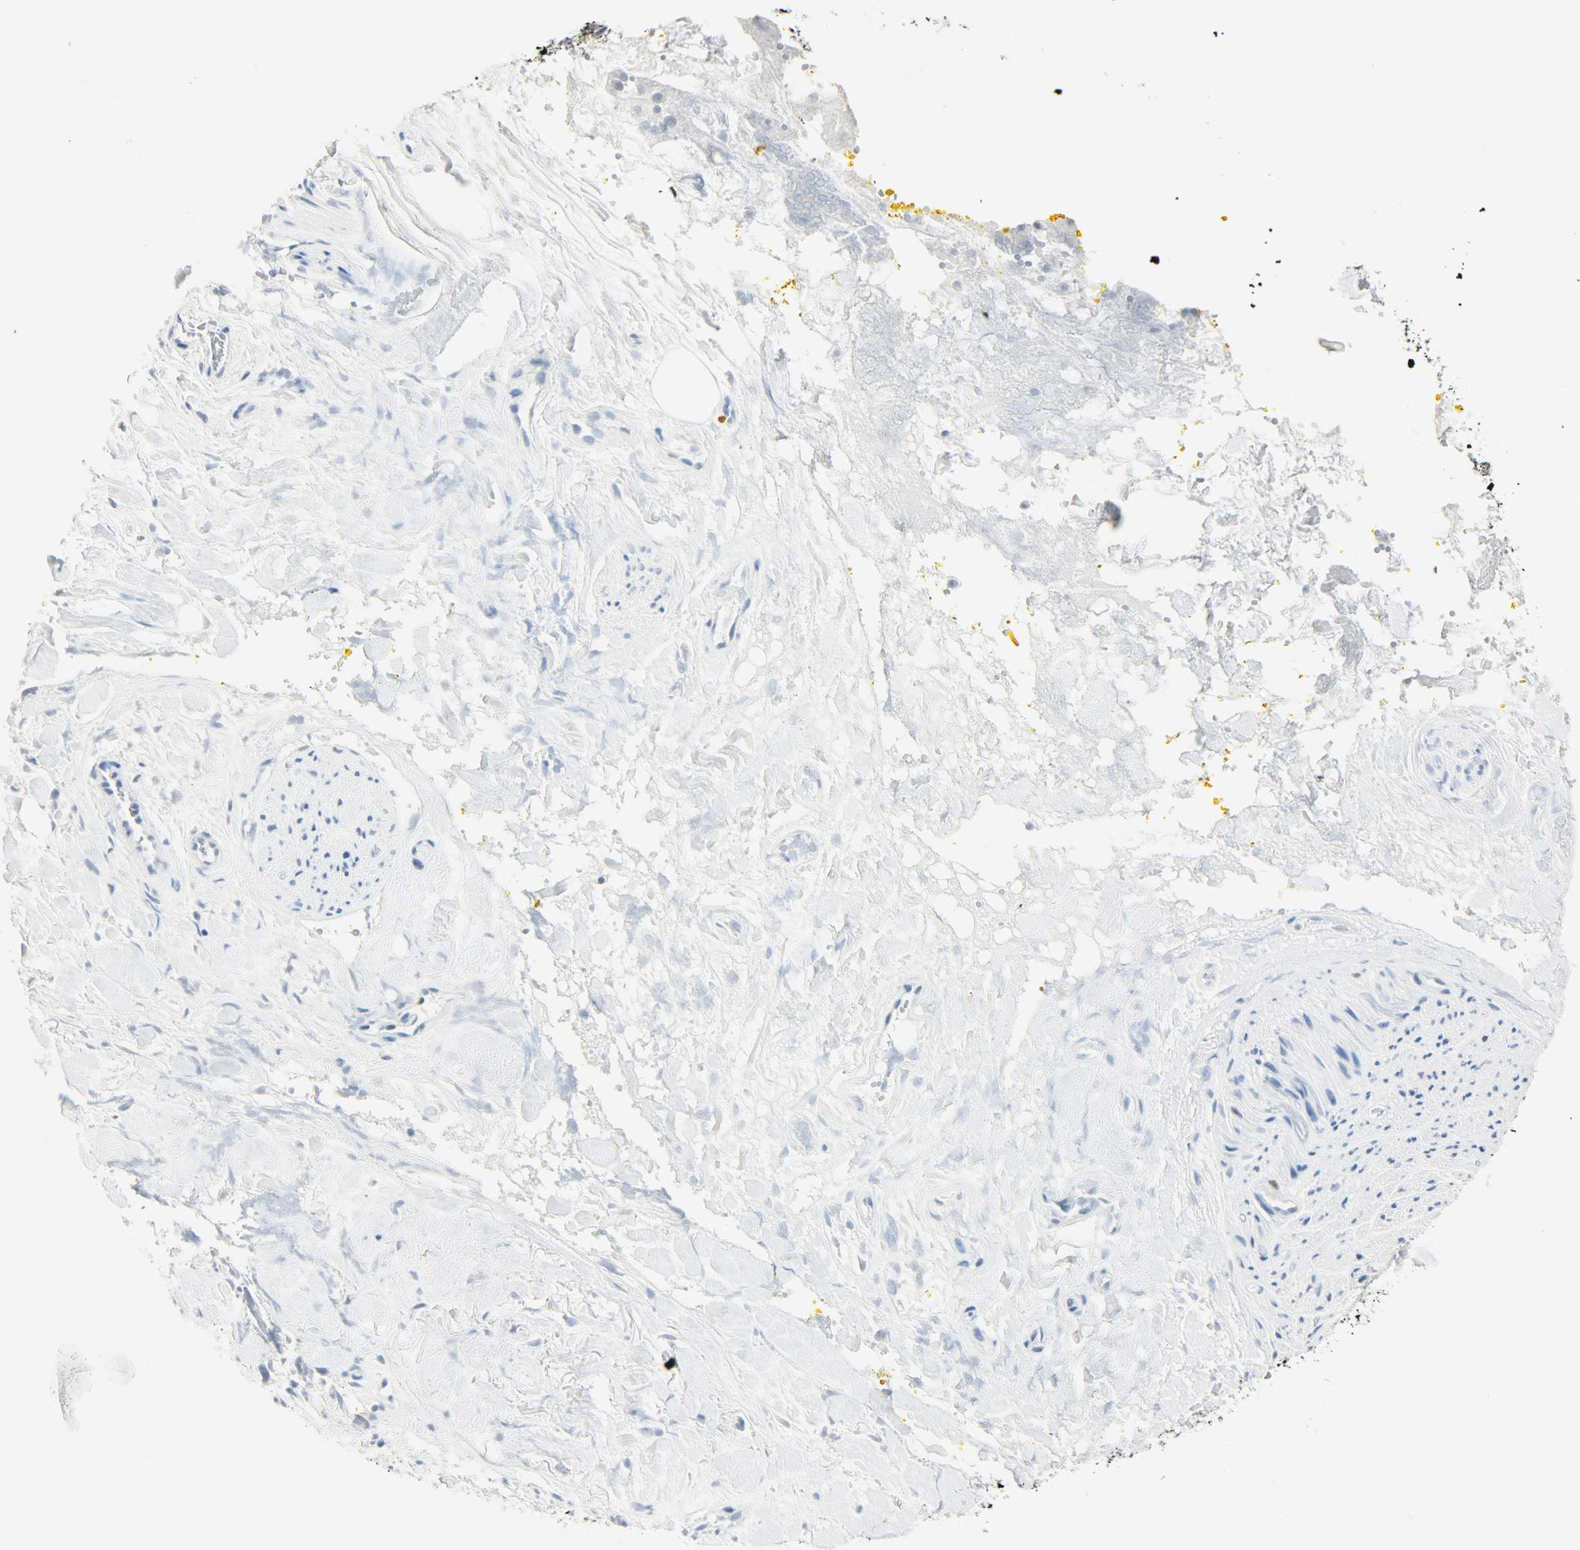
{"staining": {"intensity": "negative", "quantity": "none", "location": "none"}, "tissue": "pancreatic cancer", "cell_type": "Tumor cells", "image_type": "cancer", "snomed": [{"axis": "morphology", "description": "Adenocarcinoma, NOS"}, {"axis": "topography", "description": "Pancreas"}], "caption": "Tumor cells show no significant staining in pancreatic adenocarcinoma.", "gene": "HELLS", "patient": {"sex": "male", "age": 70}}